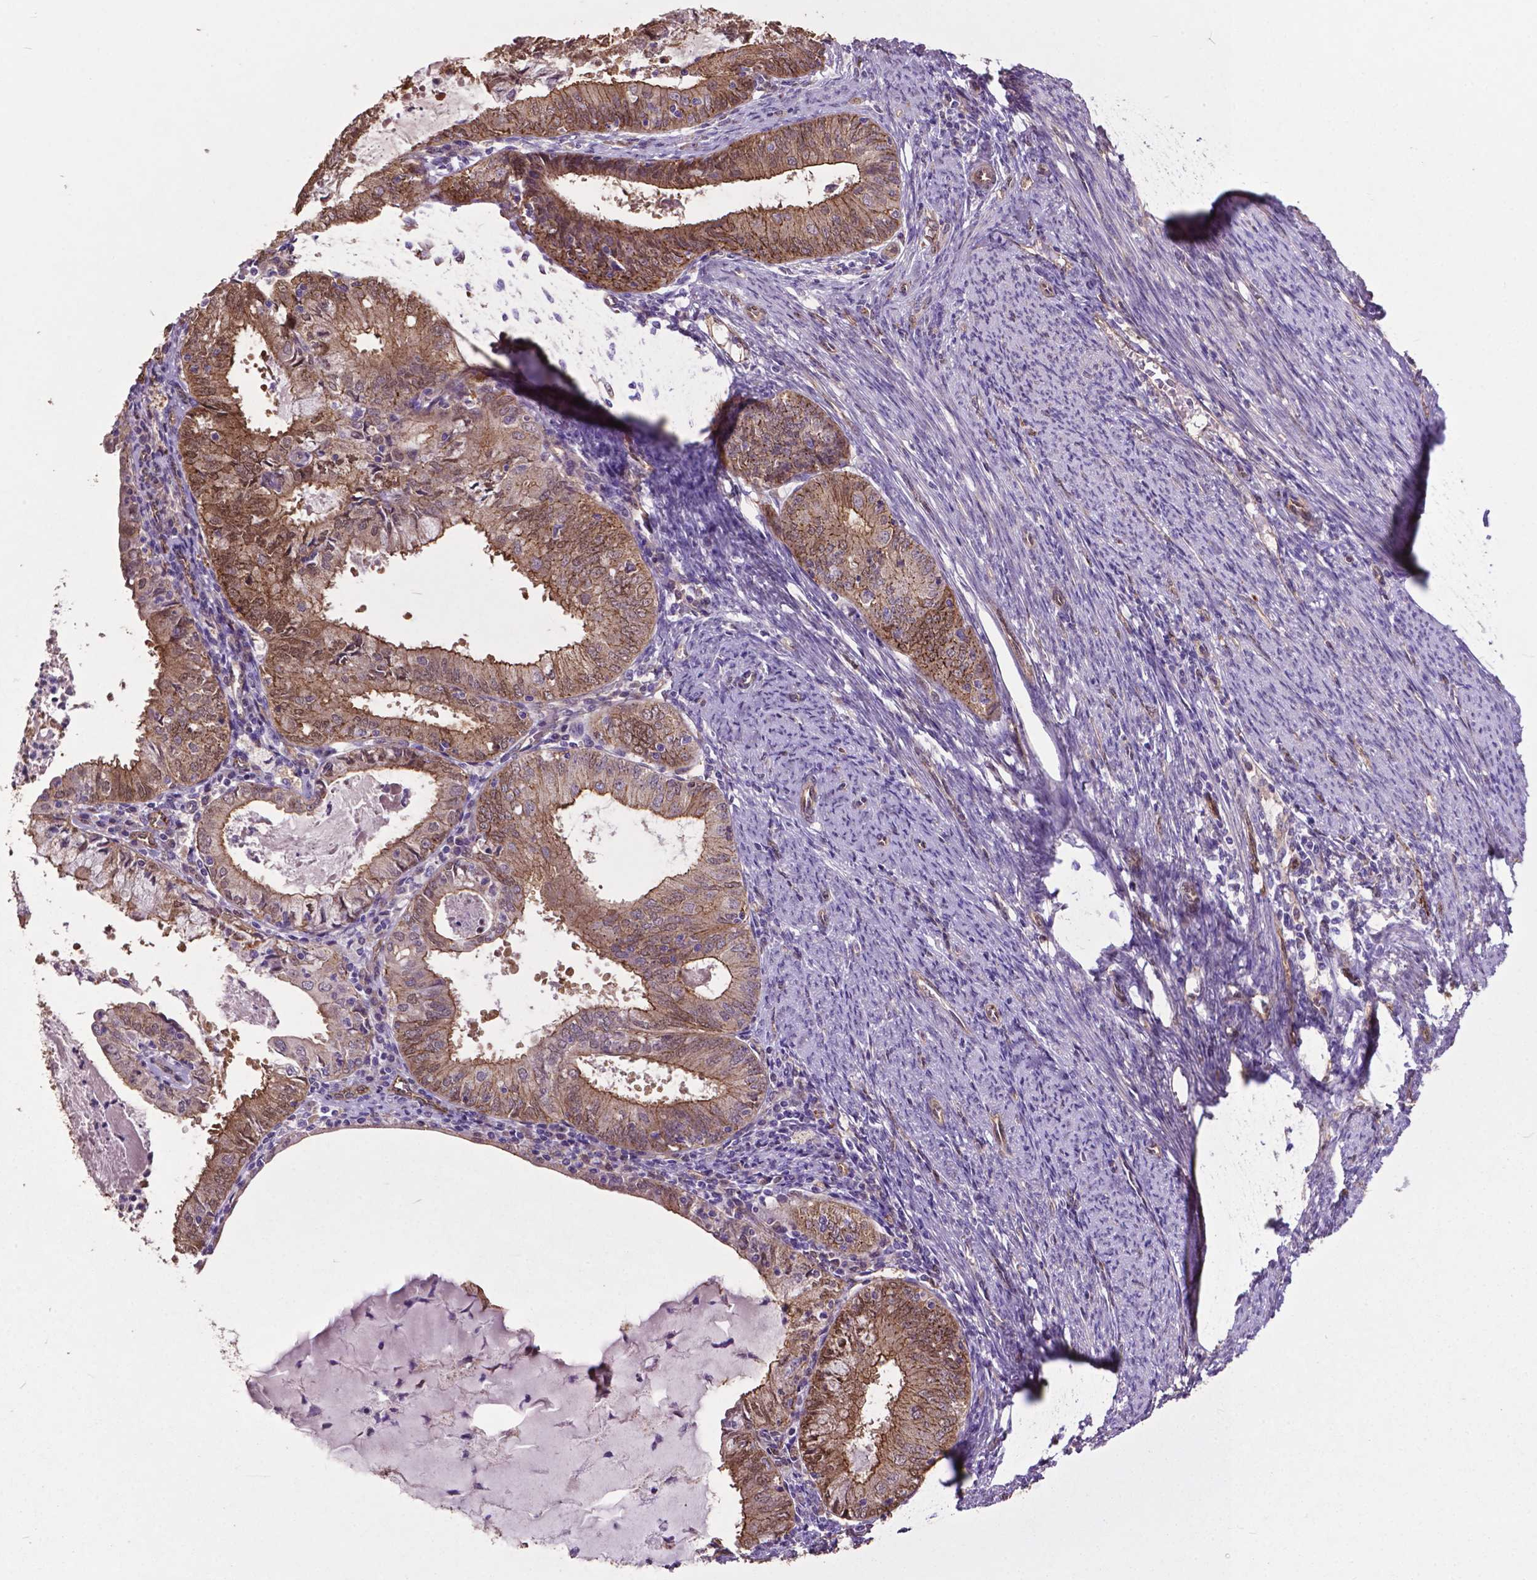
{"staining": {"intensity": "moderate", "quantity": ">75%", "location": "cytoplasmic/membranous"}, "tissue": "endometrial cancer", "cell_type": "Tumor cells", "image_type": "cancer", "snomed": [{"axis": "morphology", "description": "Adenocarcinoma, NOS"}, {"axis": "topography", "description": "Endometrium"}], "caption": "IHC photomicrograph of neoplastic tissue: endometrial adenocarcinoma stained using IHC exhibits medium levels of moderate protein expression localized specifically in the cytoplasmic/membranous of tumor cells, appearing as a cytoplasmic/membranous brown color.", "gene": "PDLIM1", "patient": {"sex": "female", "age": 57}}